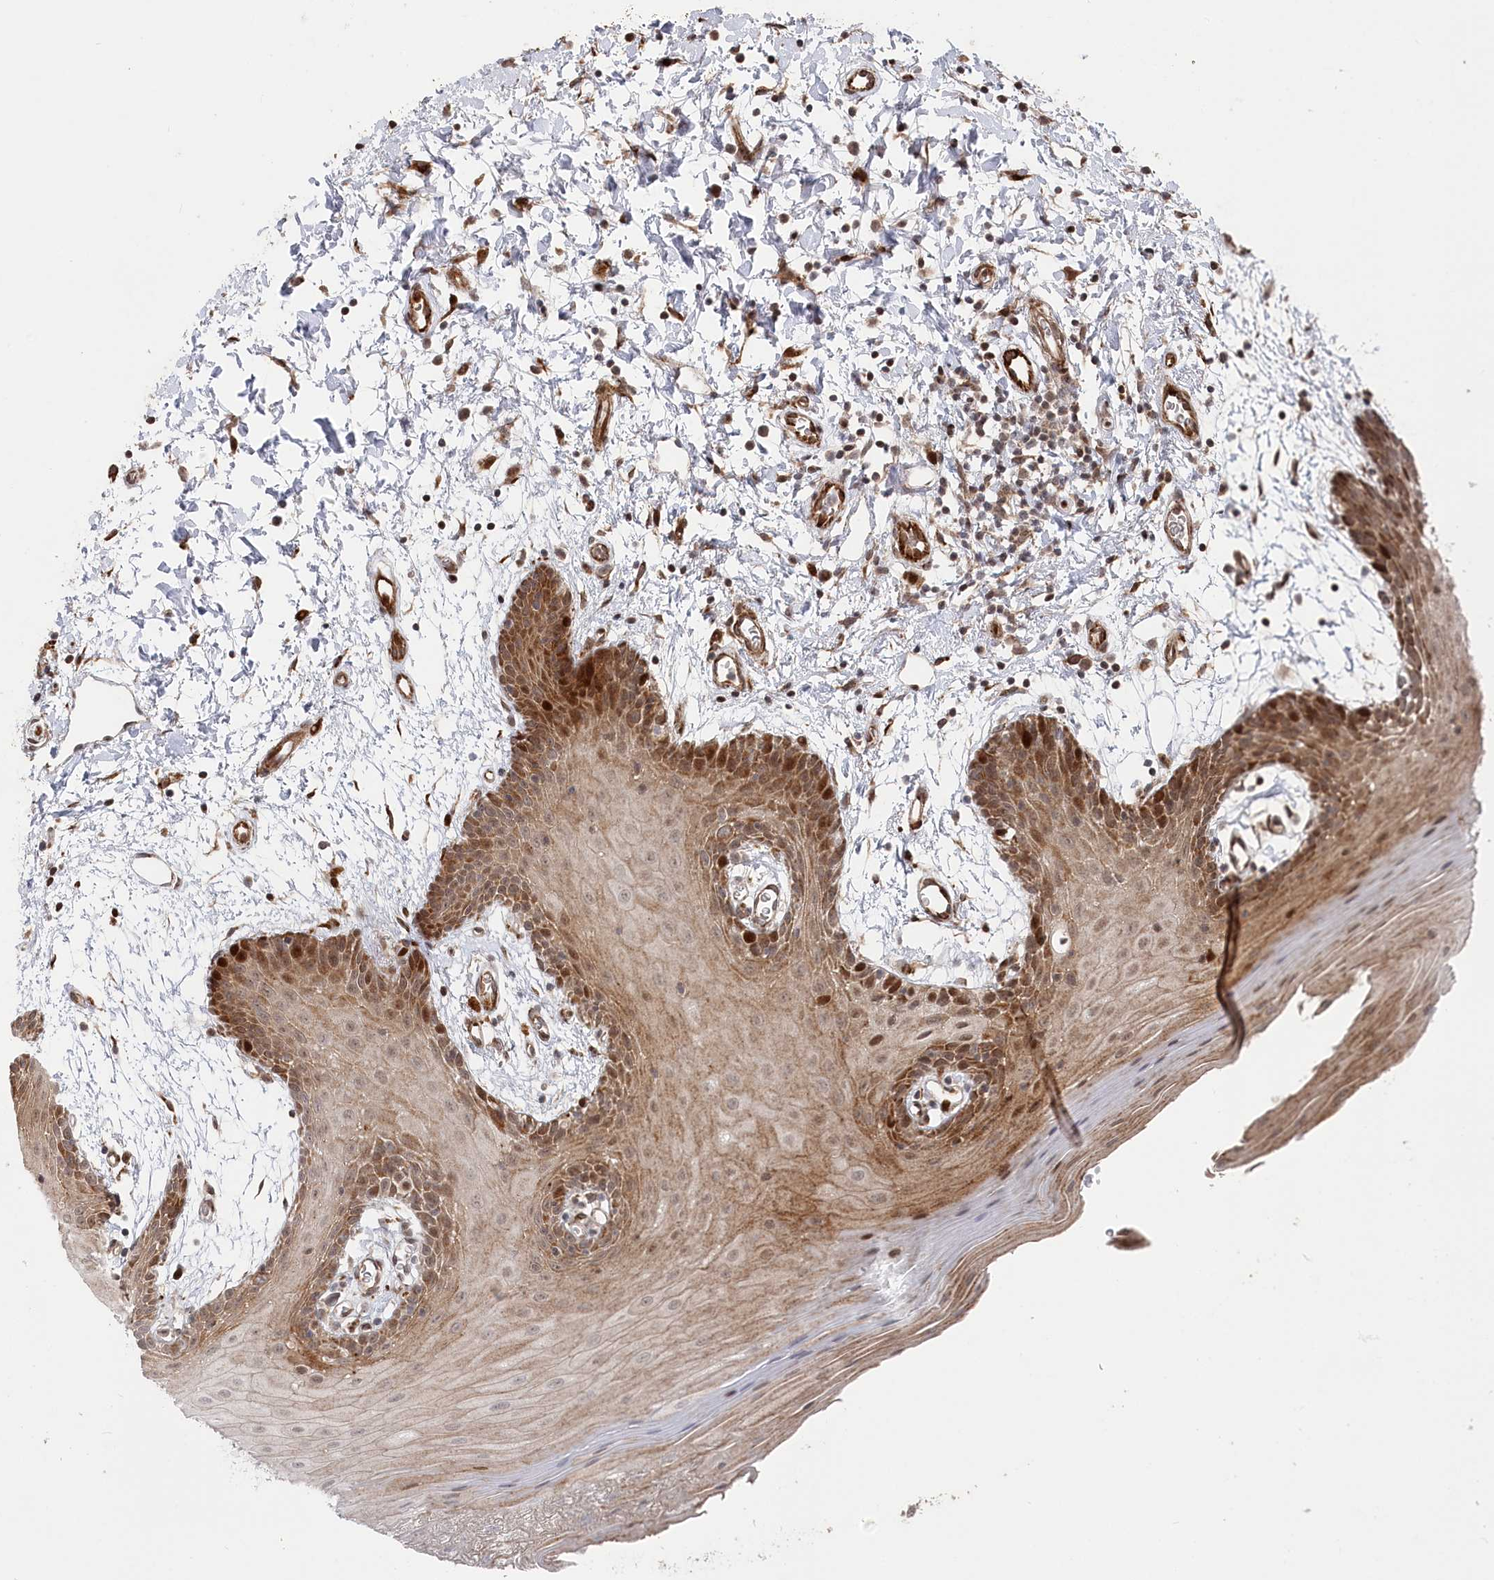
{"staining": {"intensity": "moderate", "quantity": "25%-75%", "location": "cytoplasmic/membranous,nuclear"}, "tissue": "oral mucosa", "cell_type": "Squamous epithelial cells", "image_type": "normal", "snomed": [{"axis": "morphology", "description": "Normal tissue, NOS"}, {"axis": "topography", "description": "Skeletal muscle"}, {"axis": "topography", "description": "Oral tissue"}, {"axis": "topography", "description": "Salivary gland"}, {"axis": "topography", "description": "Peripheral nerve tissue"}], "caption": "Protein positivity by immunohistochemistry (IHC) reveals moderate cytoplasmic/membranous,nuclear positivity in approximately 25%-75% of squamous epithelial cells in benign oral mucosa.", "gene": "POLR3A", "patient": {"sex": "male", "age": 54}}